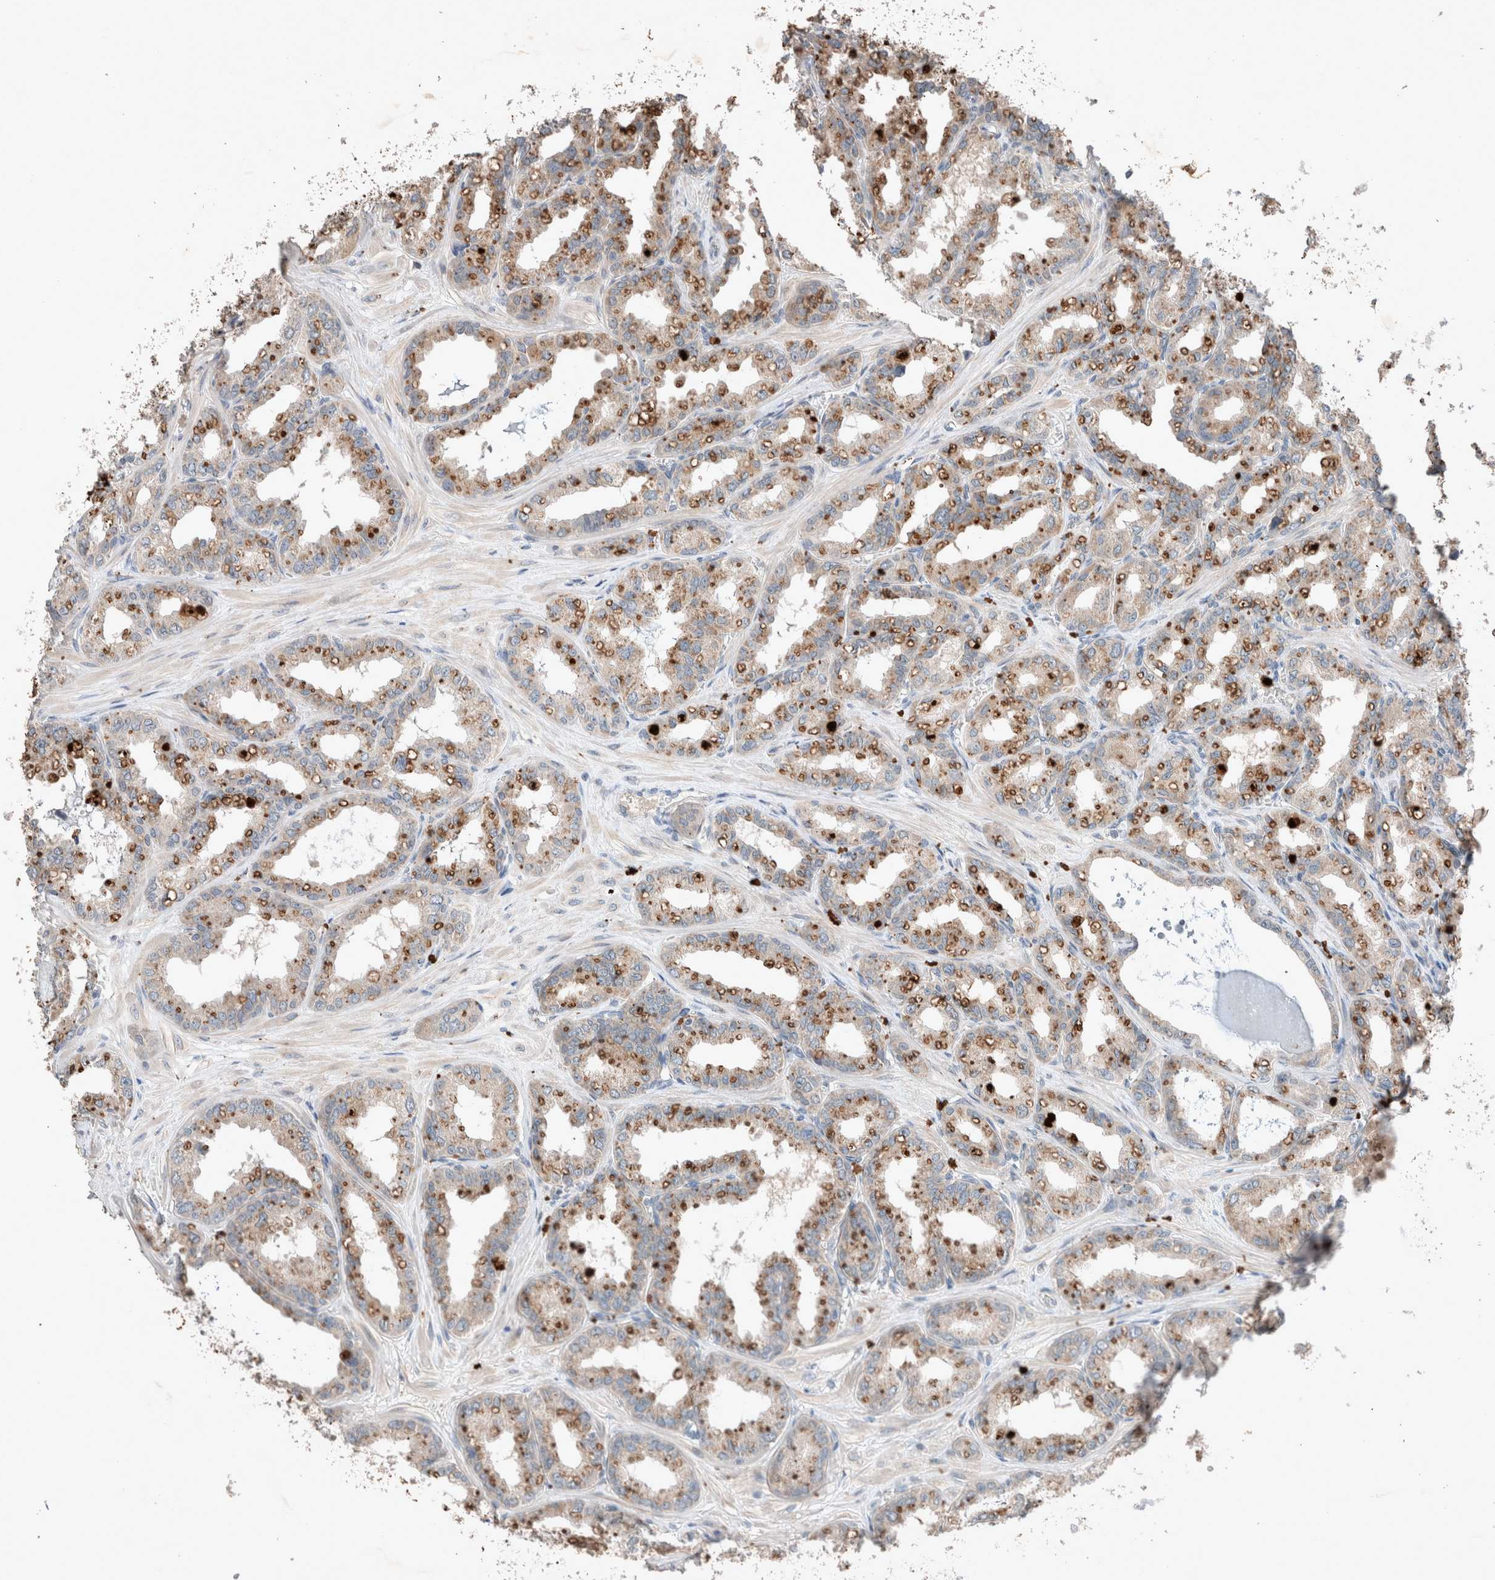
{"staining": {"intensity": "moderate", "quantity": "25%-75%", "location": "cytoplasmic/membranous"}, "tissue": "seminal vesicle", "cell_type": "Glandular cells", "image_type": "normal", "snomed": [{"axis": "morphology", "description": "Normal tissue, NOS"}, {"axis": "topography", "description": "Prostate"}, {"axis": "topography", "description": "Seminal veicle"}], "caption": "Glandular cells exhibit moderate cytoplasmic/membranous staining in approximately 25%-75% of cells in unremarkable seminal vesicle.", "gene": "UGCG", "patient": {"sex": "male", "age": 51}}